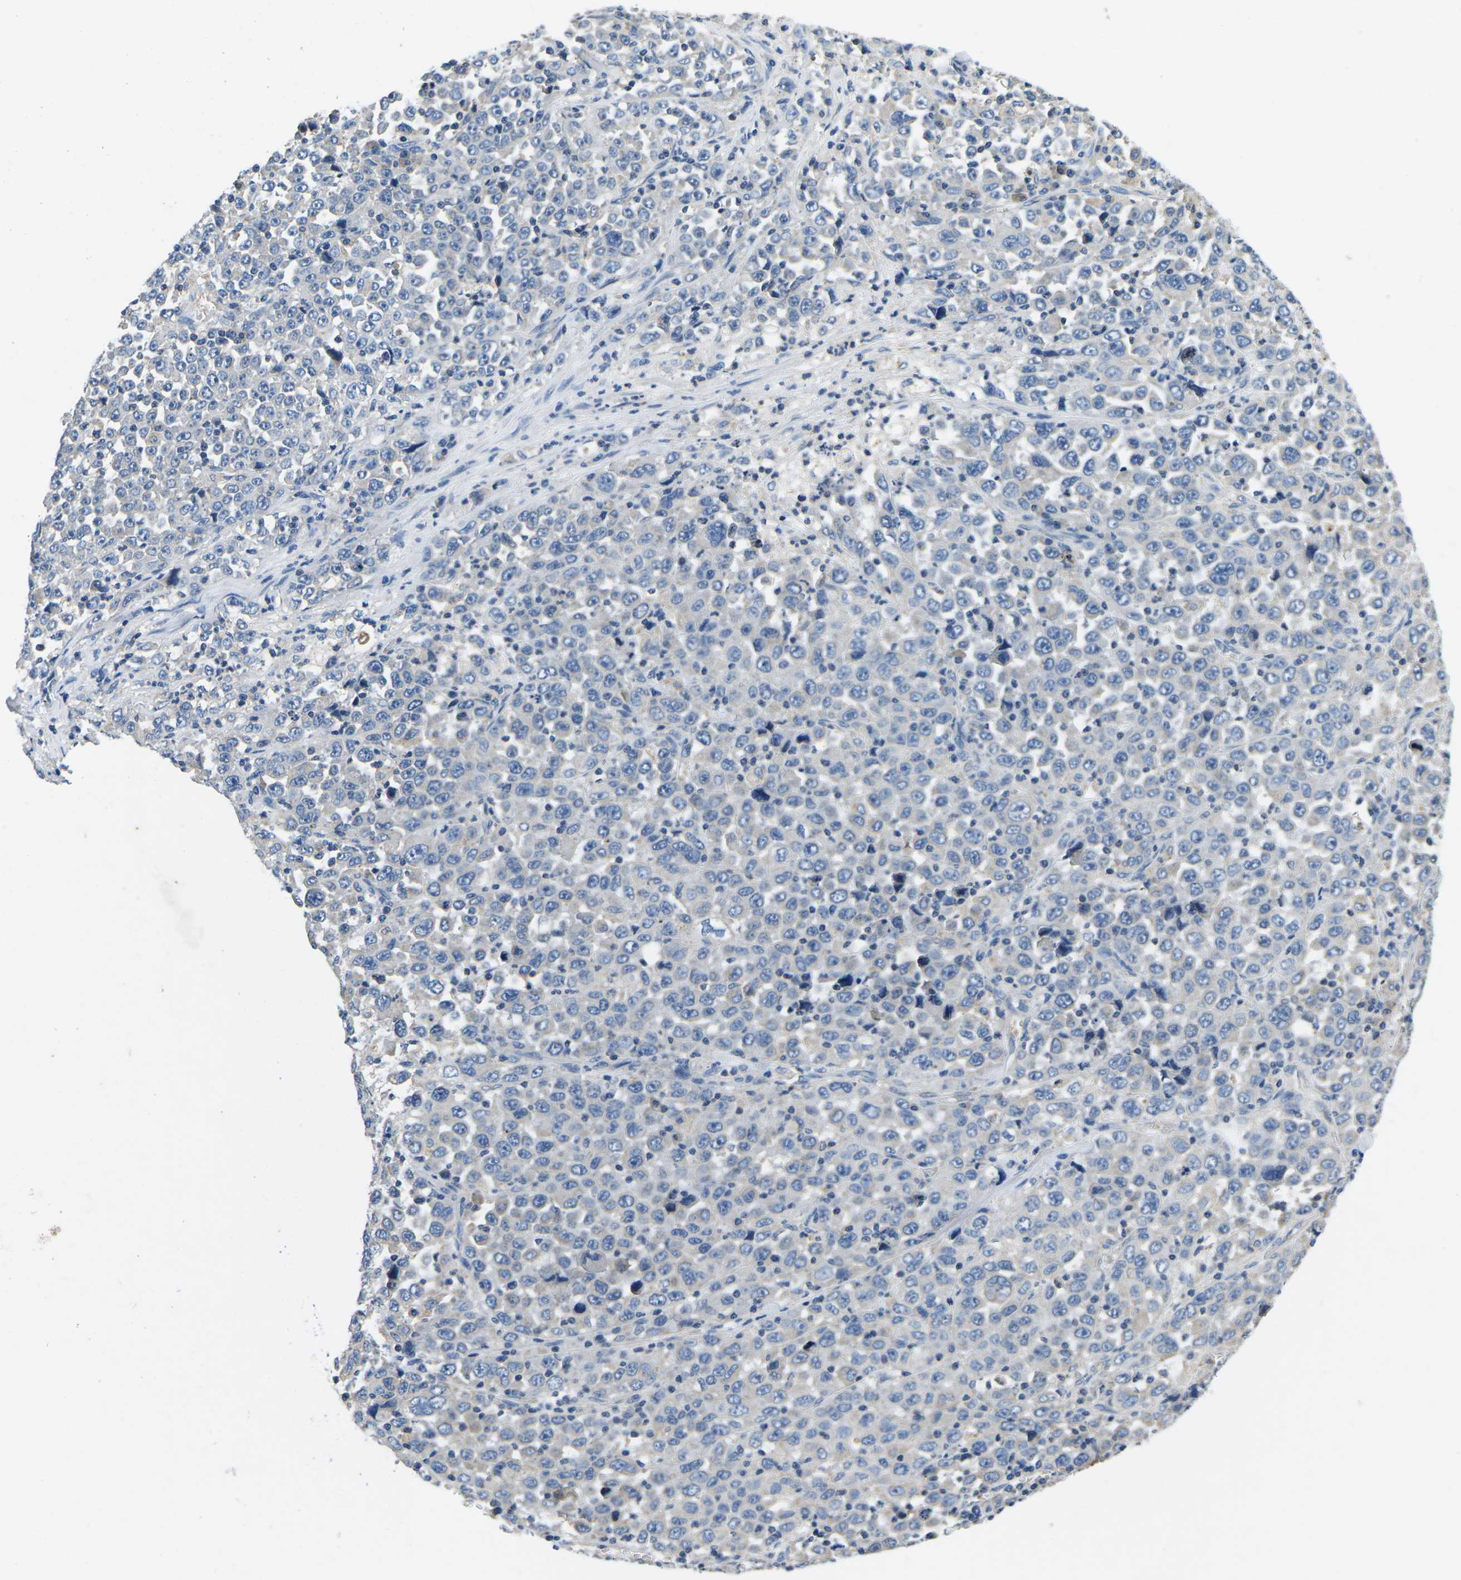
{"staining": {"intensity": "negative", "quantity": "none", "location": "none"}, "tissue": "stomach cancer", "cell_type": "Tumor cells", "image_type": "cancer", "snomed": [{"axis": "morphology", "description": "Normal tissue, NOS"}, {"axis": "morphology", "description": "Adenocarcinoma, NOS"}, {"axis": "topography", "description": "Stomach, upper"}, {"axis": "topography", "description": "Stomach"}], "caption": "This is a photomicrograph of IHC staining of adenocarcinoma (stomach), which shows no expression in tumor cells. Brightfield microscopy of immunohistochemistry stained with DAB (3,3'-diaminobenzidine) (brown) and hematoxylin (blue), captured at high magnification.", "gene": "PDCD6IP", "patient": {"sex": "male", "age": 59}}